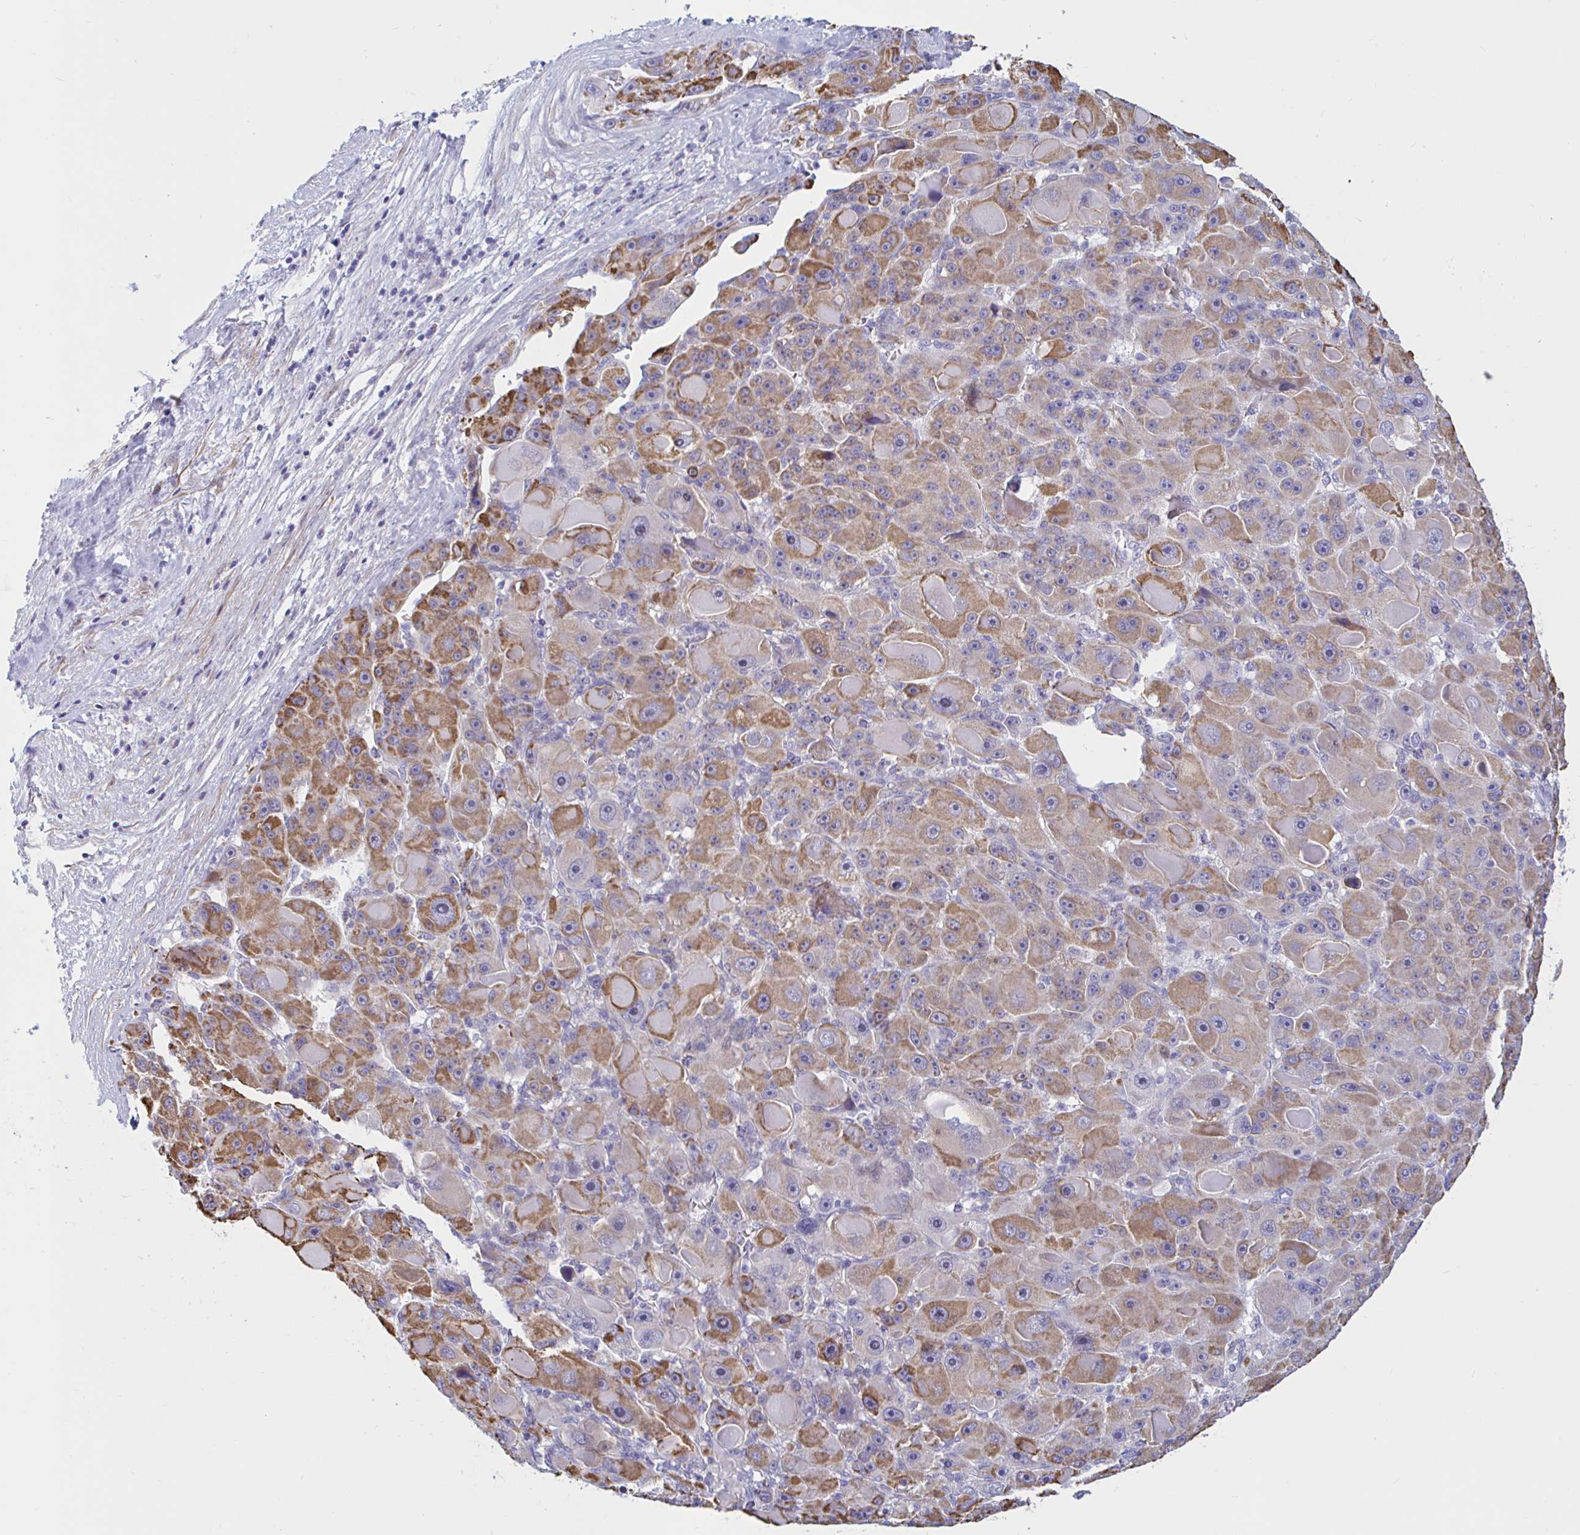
{"staining": {"intensity": "moderate", "quantity": ">75%", "location": "cytoplasmic/membranous"}, "tissue": "liver cancer", "cell_type": "Tumor cells", "image_type": "cancer", "snomed": [{"axis": "morphology", "description": "Carcinoma, Hepatocellular, NOS"}, {"axis": "topography", "description": "Liver"}], "caption": "The photomicrograph displays immunohistochemical staining of liver cancer (hepatocellular carcinoma). There is moderate cytoplasmic/membranous expression is present in approximately >75% of tumor cells.", "gene": "NBPF3", "patient": {"sex": "male", "age": 76}}